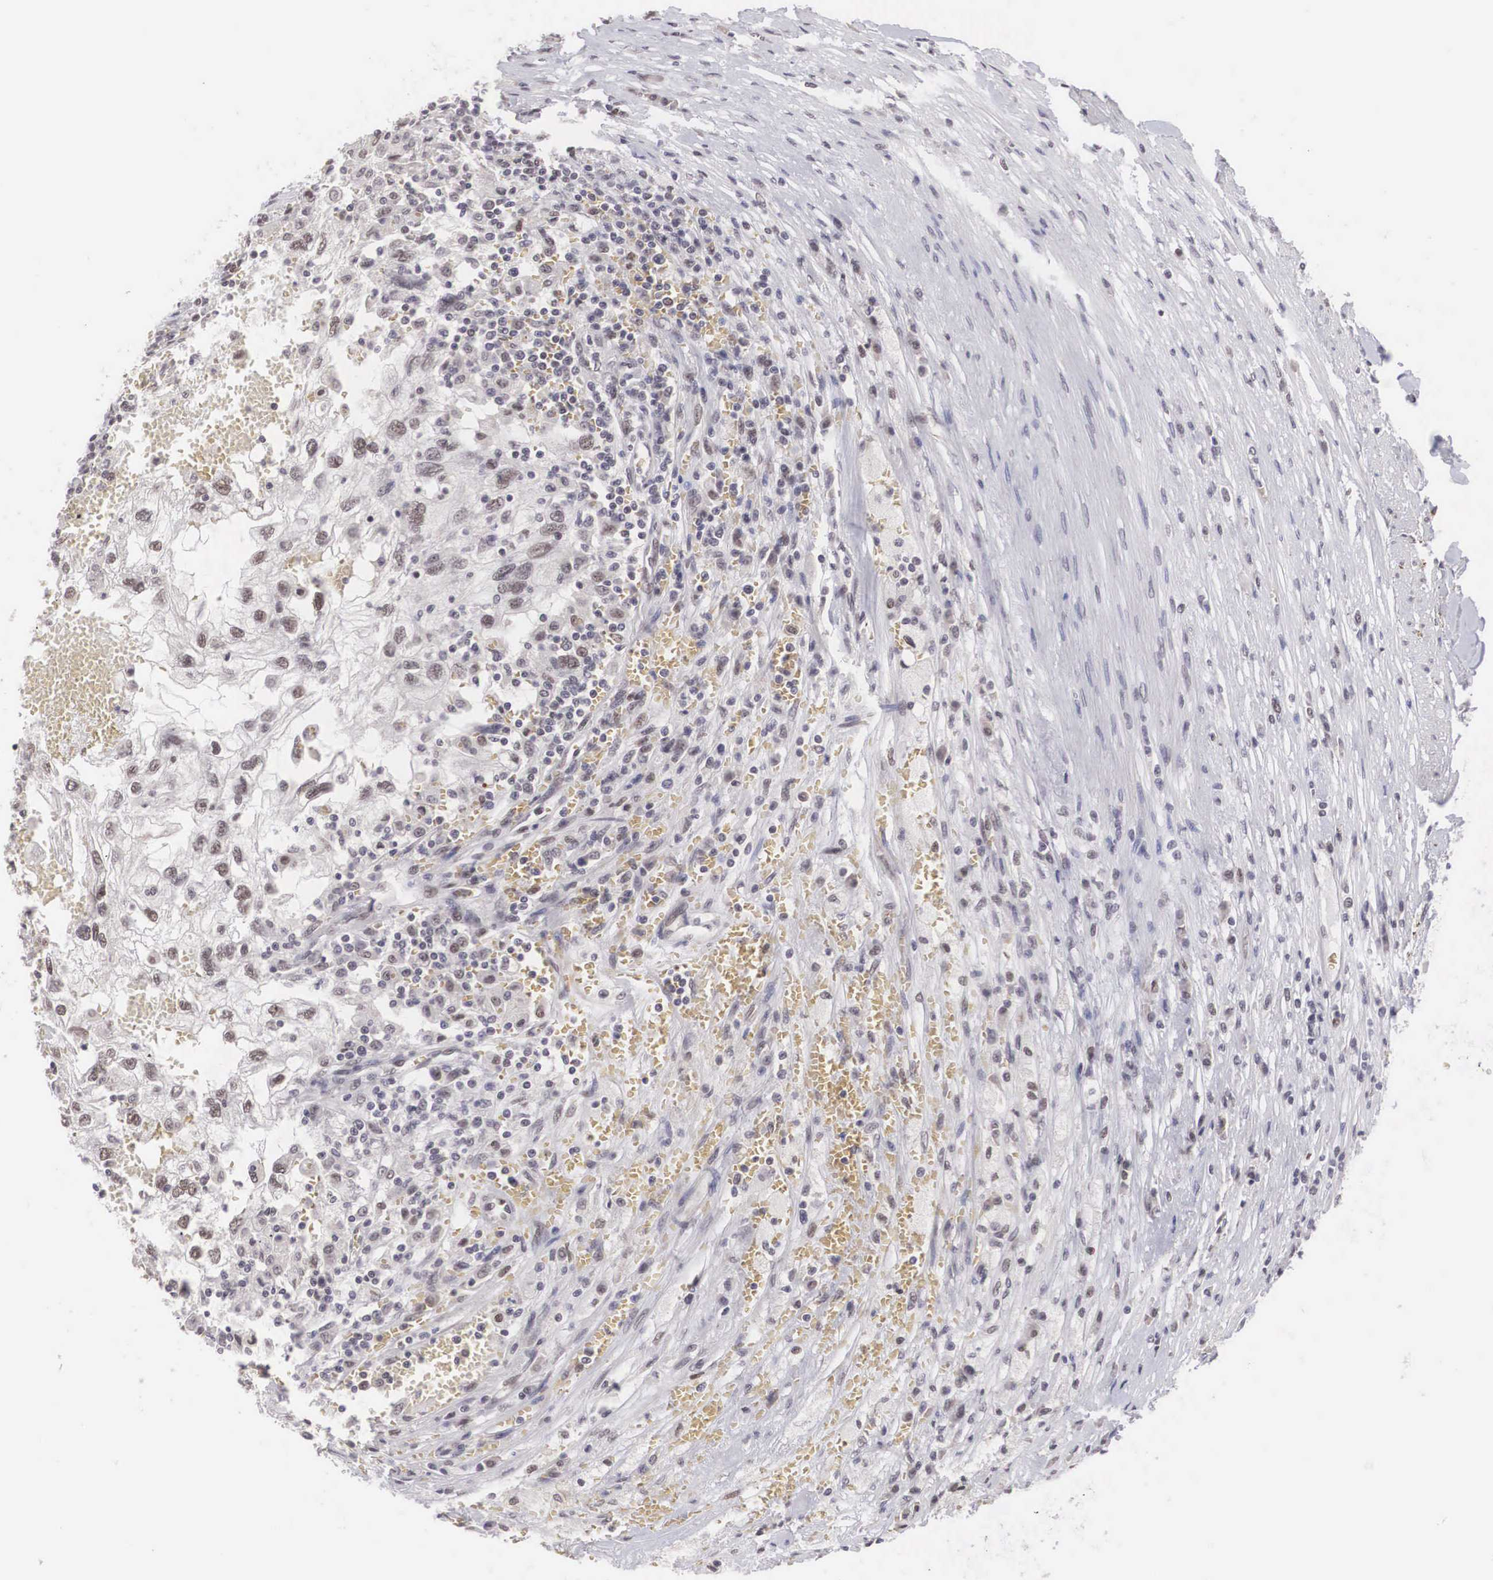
{"staining": {"intensity": "weak", "quantity": "25%-75%", "location": "nuclear"}, "tissue": "renal cancer", "cell_type": "Tumor cells", "image_type": "cancer", "snomed": [{"axis": "morphology", "description": "Normal tissue, NOS"}, {"axis": "morphology", "description": "Adenocarcinoma, NOS"}, {"axis": "topography", "description": "Kidney"}], "caption": "Immunohistochemistry of human renal adenocarcinoma displays low levels of weak nuclear positivity in about 25%-75% of tumor cells.", "gene": "MORC2", "patient": {"sex": "male", "age": 71}}